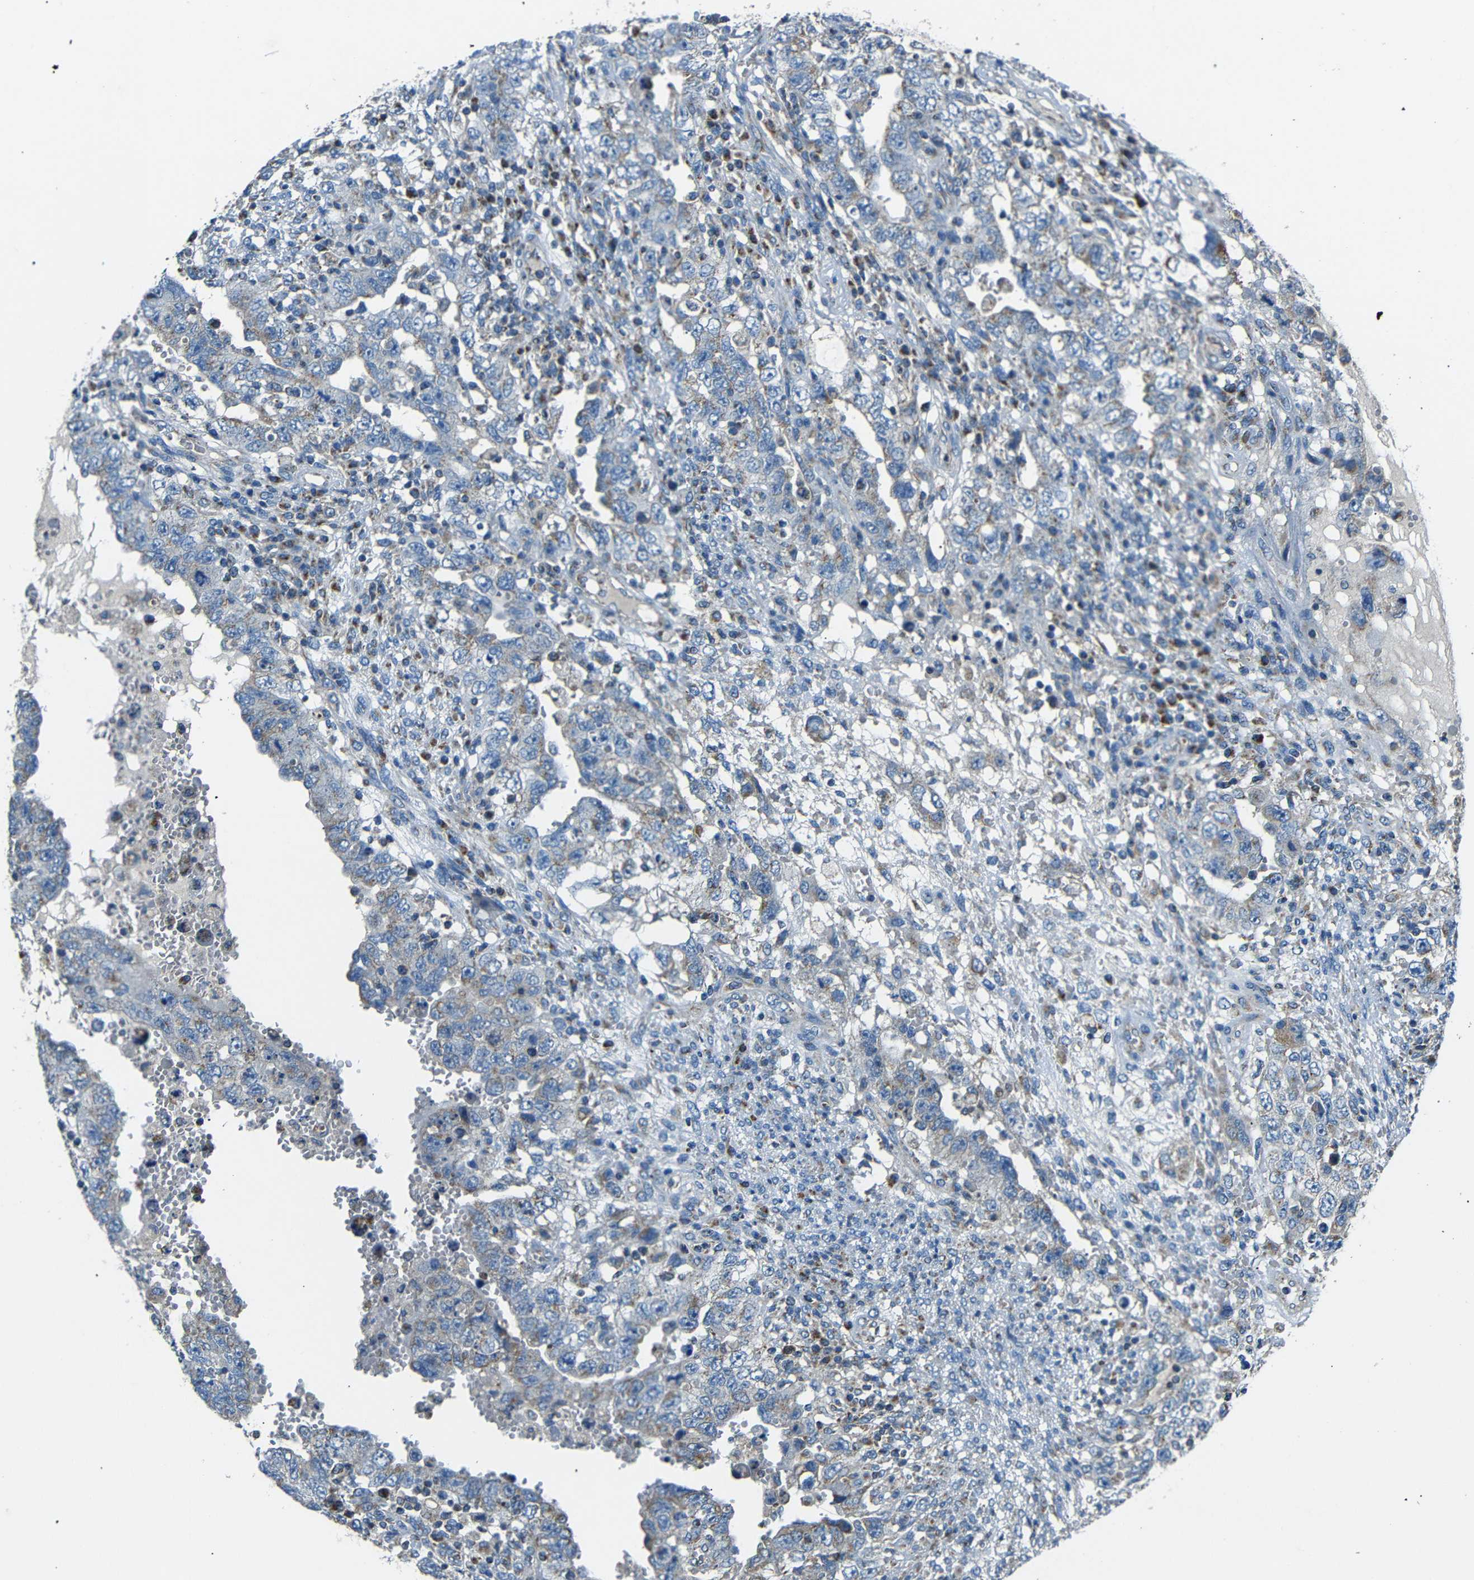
{"staining": {"intensity": "moderate", "quantity": "<25%", "location": "cytoplasmic/membranous"}, "tissue": "testis cancer", "cell_type": "Tumor cells", "image_type": "cancer", "snomed": [{"axis": "morphology", "description": "Carcinoma, Embryonal, NOS"}, {"axis": "topography", "description": "Testis"}], "caption": "Human embryonal carcinoma (testis) stained for a protein (brown) reveals moderate cytoplasmic/membranous positive positivity in about <25% of tumor cells.", "gene": "NETO2", "patient": {"sex": "male", "age": 26}}